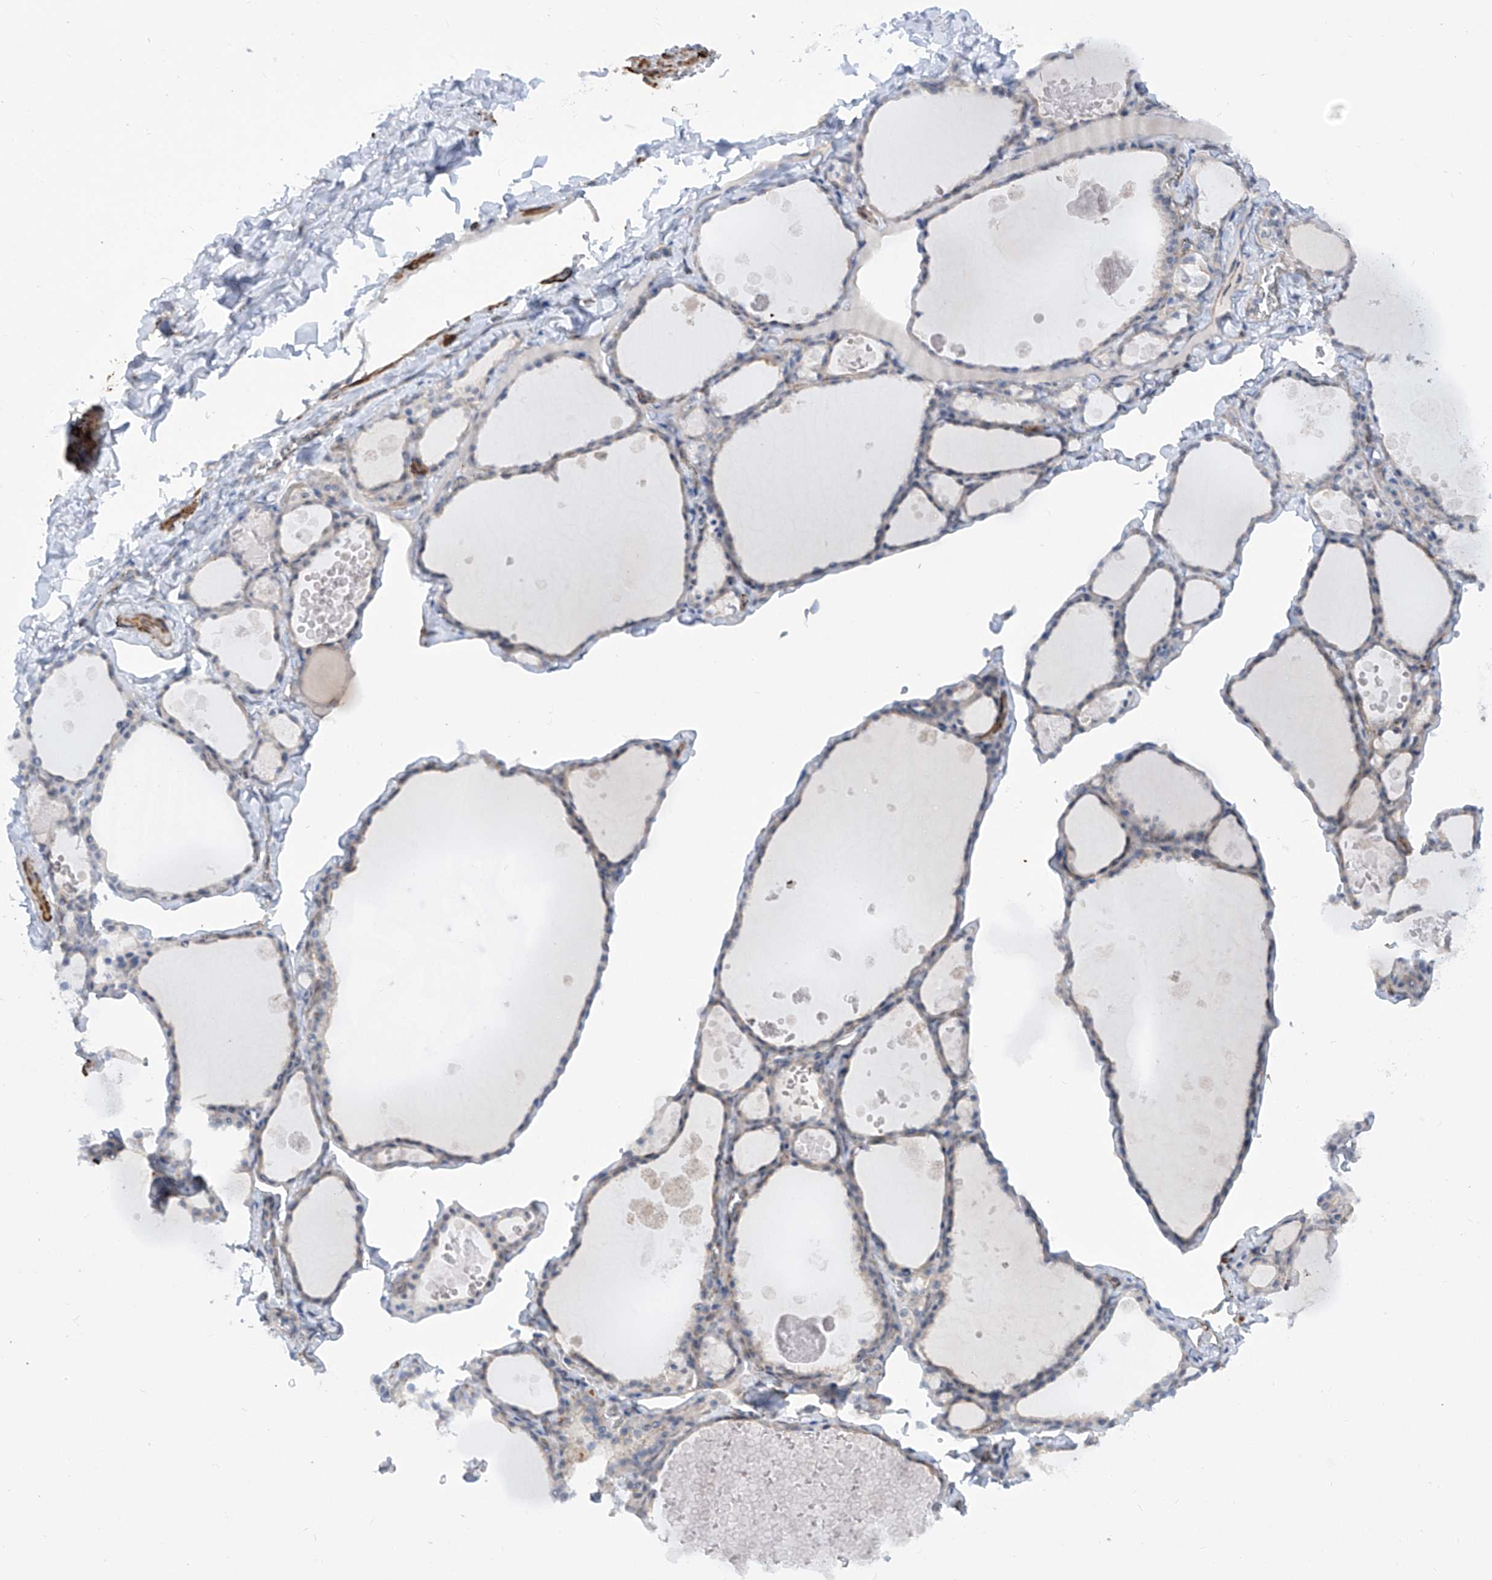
{"staining": {"intensity": "negative", "quantity": "none", "location": "none"}, "tissue": "thyroid gland", "cell_type": "Glandular cells", "image_type": "normal", "snomed": [{"axis": "morphology", "description": "Normal tissue, NOS"}, {"axis": "topography", "description": "Thyroid gland"}], "caption": "A micrograph of thyroid gland stained for a protein reveals no brown staining in glandular cells. (Brightfield microscopy of DAB (3,3'-diaminobenzidine) immunohistochemistry (IHC) at high magnification).", "gene": "ZNF490", "patient": {"sex": "male", "age": 56}}